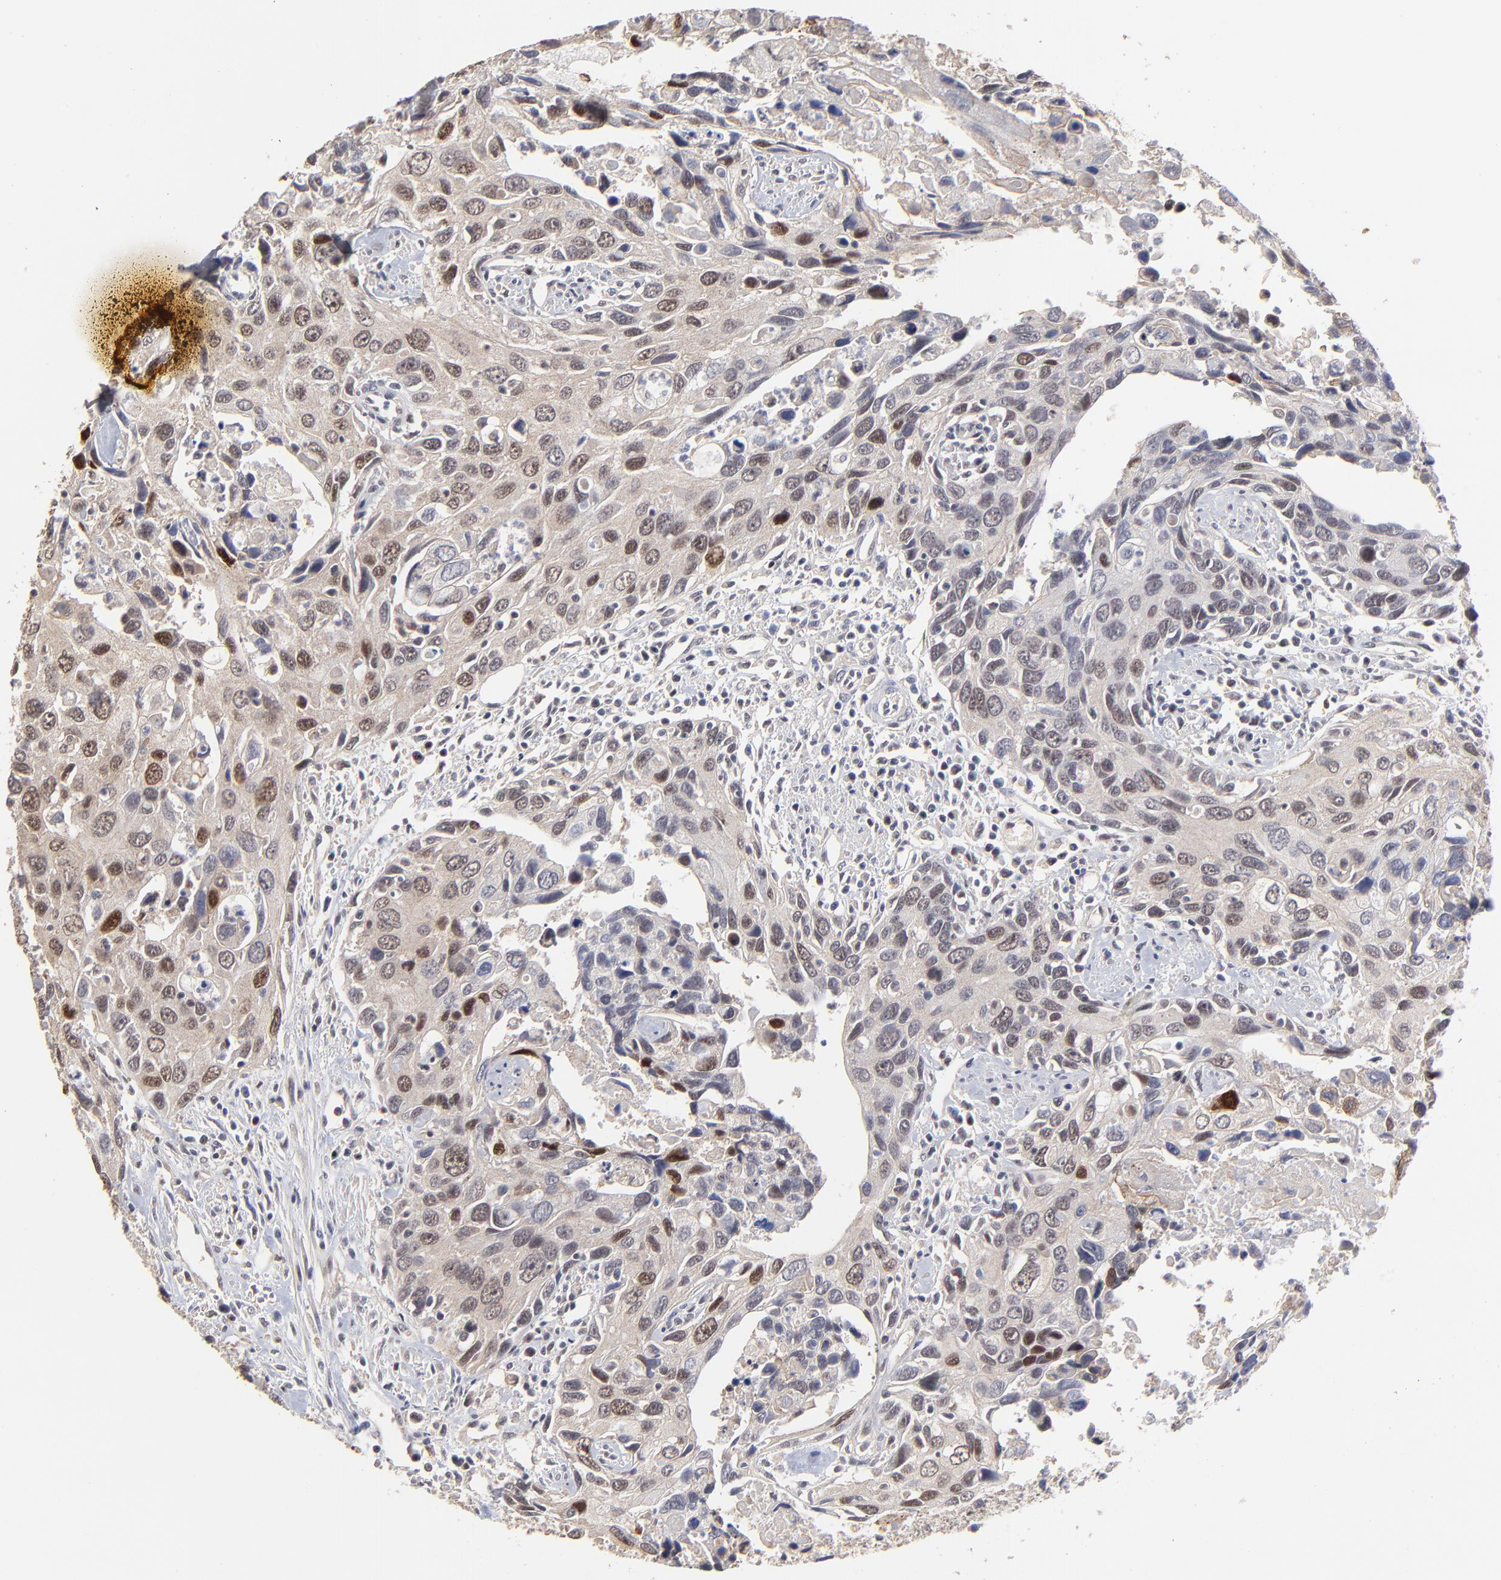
{"staining": {"intensity": "weak", "quantity": ">75%", "location": "cytoplasmic/membranous,nuclear"}, "tissue": "urothelial cancer", "cell_type": "Tumor cells", "image_type": "cancer", "snomed": [{"axis": "morphology", "description": "Urothelial carcinoma, High grade"}, {"axis": "topography", "description": "Urinary bladder"}], "caption": "A photomicrograph showing weak cytoplasmic/membranous and nuclear staining in about >75% of tumor cells in urothelial carcinoma (high-grade), as visualized by brown immunohistochemical staining.", "gene": "FRMD8", "patient": {"sex": "male", "age": 71}}